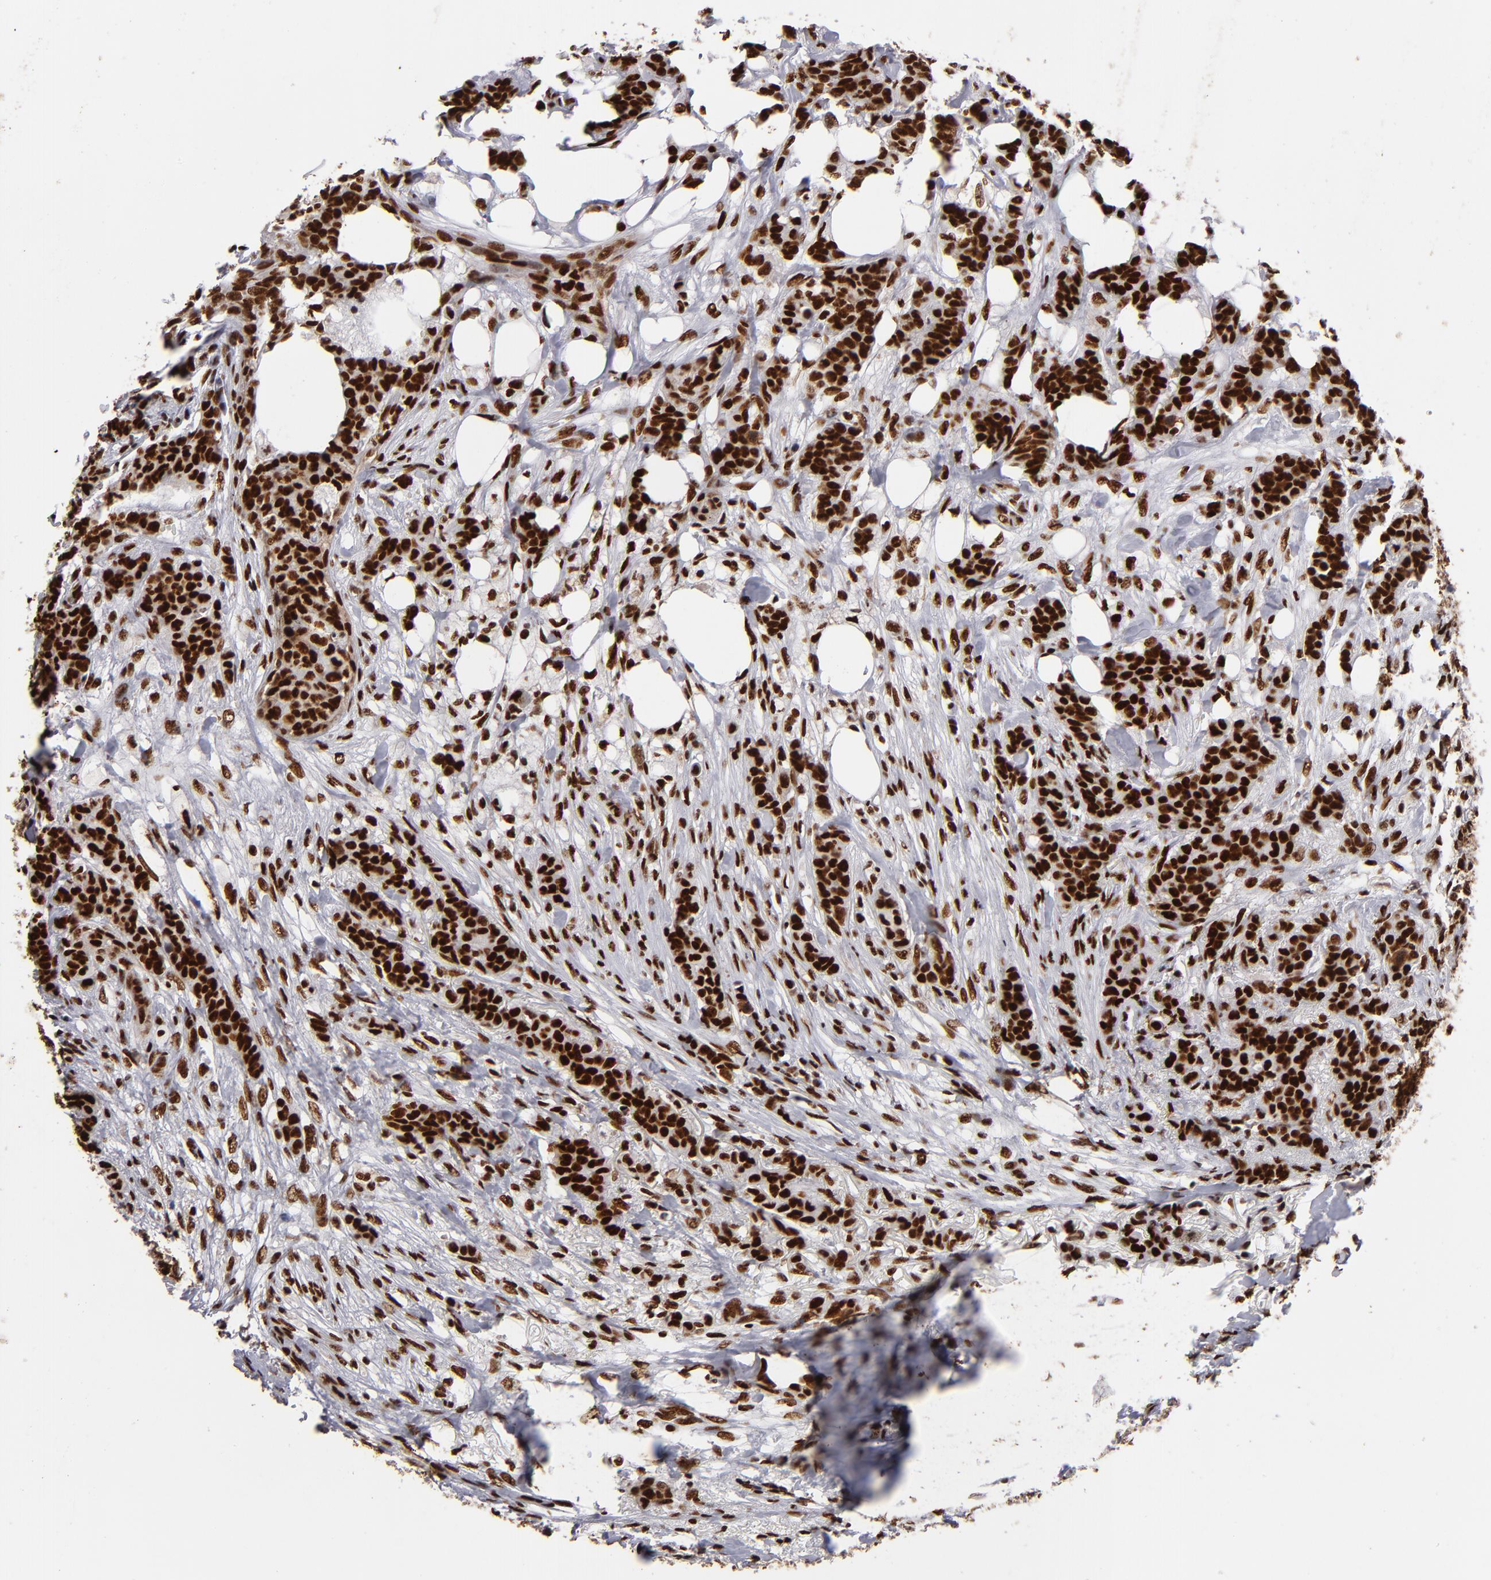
{"staining": {"intensity": "strong", "quantity": ">75%", "location": "nuclear"}, "tissue": "breast cancer", "cell_type": "Tumor cells", "image_type": "cancer", "snomed": [{"axis": "morphology", "description": "Duct carcinoma"}, {"axis": "topography", "description": "Breast"}], "caption": "This image demonstrates immunohistochemistry staining of human breast cancer, with high strong nuclear expression in about >75% of tumor cells.", "gene": "MRE11", "patient": {"sex": "female", "age": 40}}